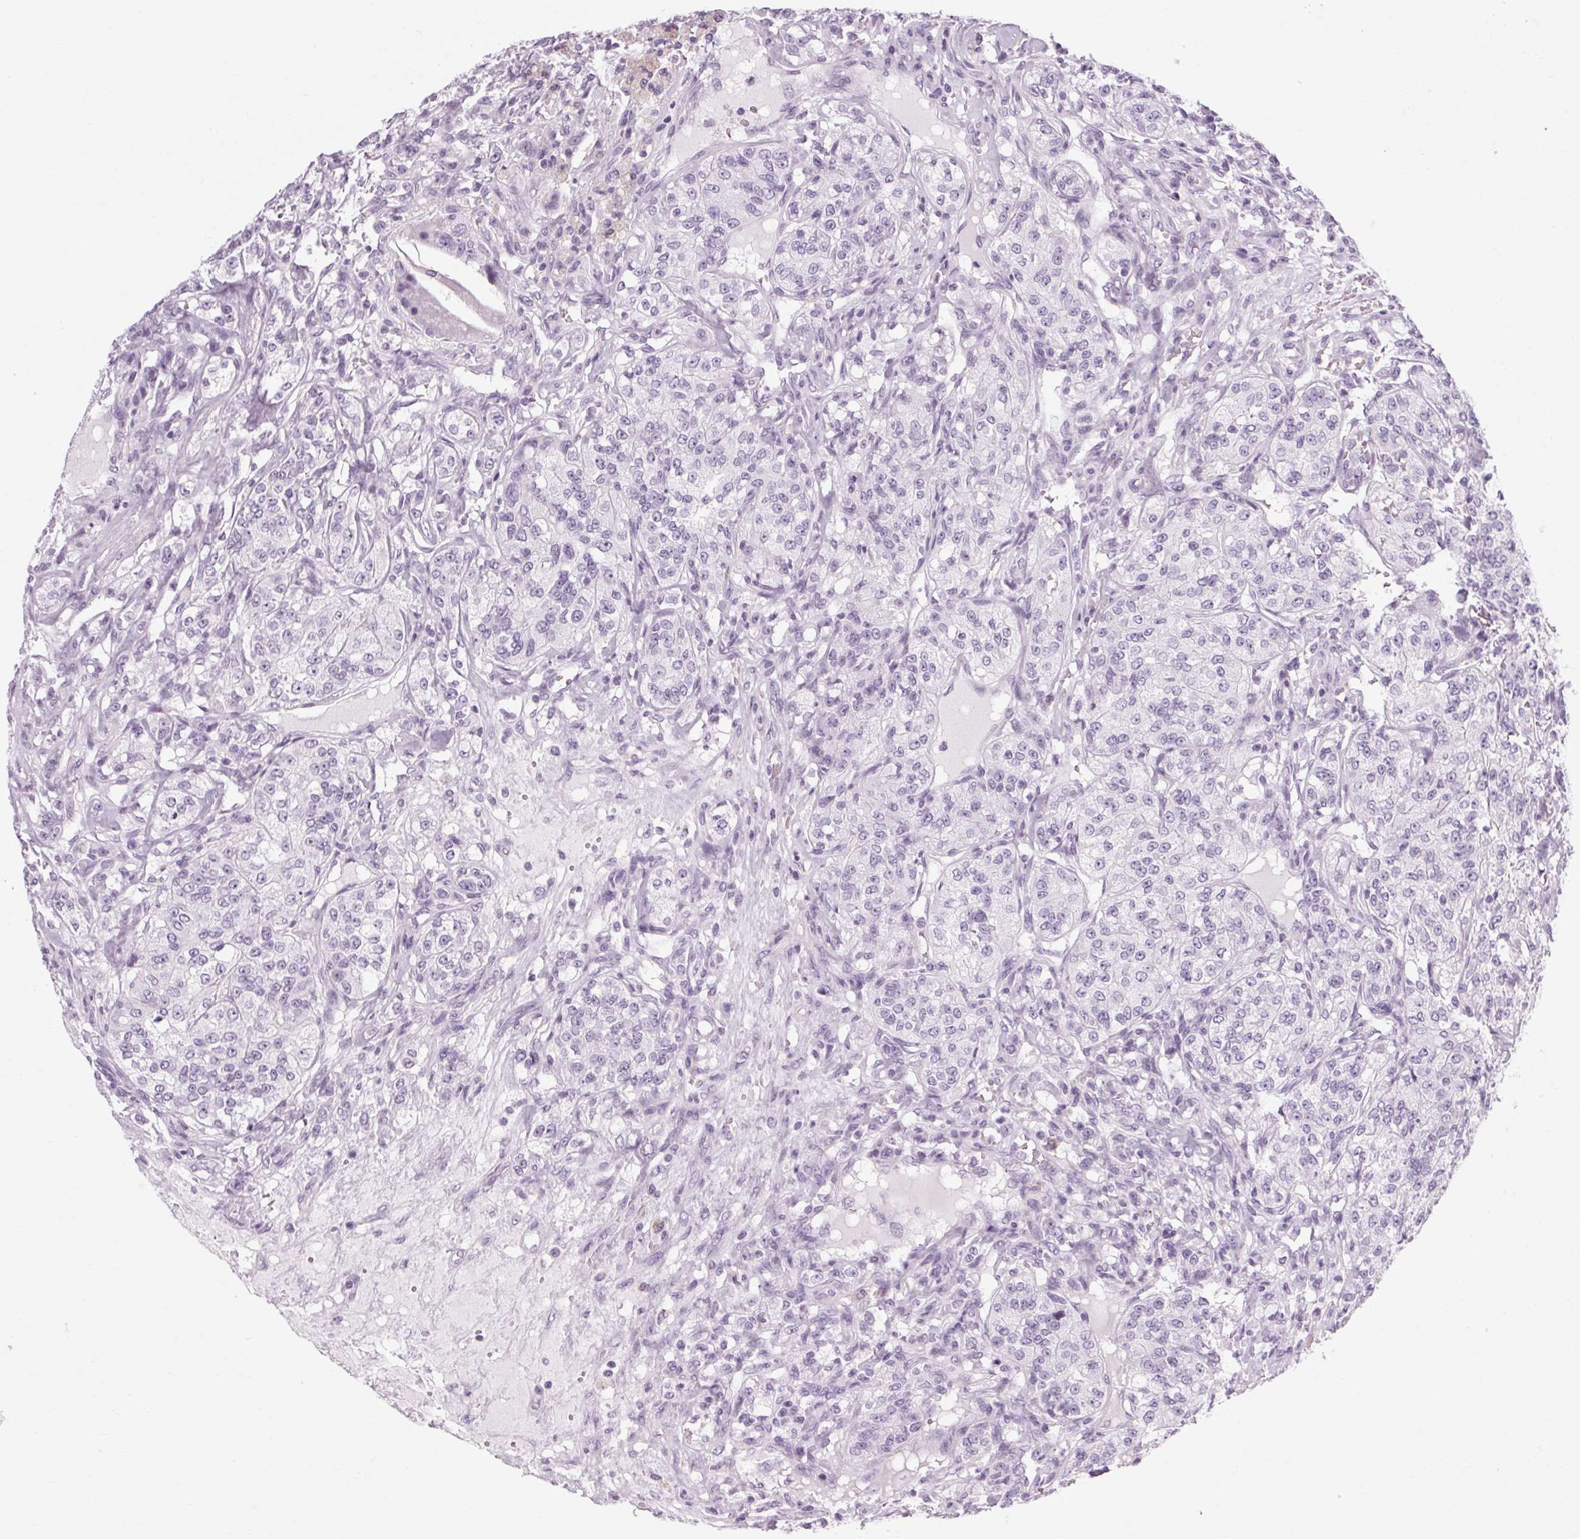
{"staining": {"intensity": "negative", "quantity": "none", "location": "none"}, "tissue": "renal cancer", "cell_type": "Tumor cells", "image_type": "cancer", "snomed": [{"axis": "morphology", "description": "Adenocarcinoma, NOS"}, {"axis": "topography", "description": "Kidney"}], "caption": "DAB (3,3'-diaminobenzidine) immunohistochemical staining of human renal cancer (adenocarcinoma) reveals no significant expression in tumor cells. (DAB (3,3'-diaminobenzidine) immunohistochemistry (IHC) with hematoxylin counter stain).", "gene": "POMC", "patient": {"sex": "female", "age": 63}}